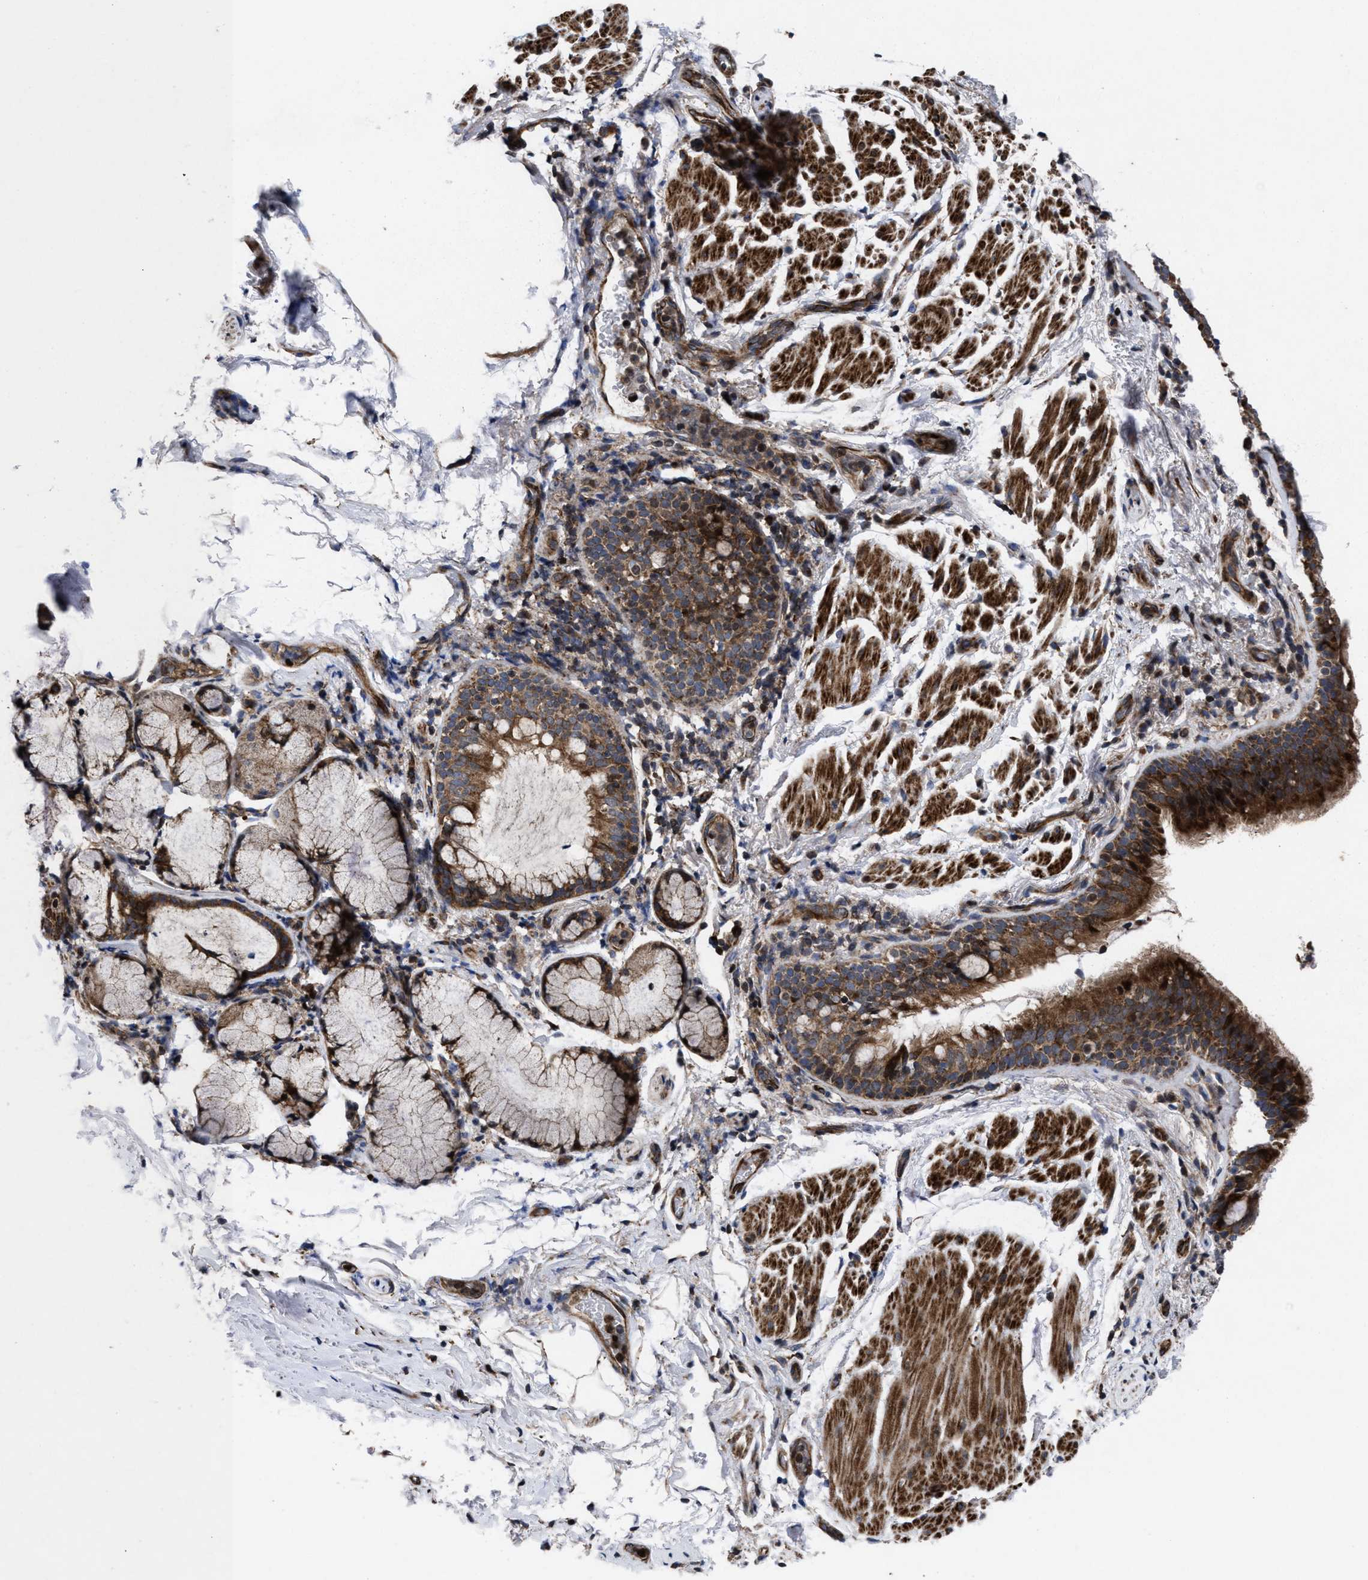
{"staining": {"intensity": "strong", "quantity": ">75%", "location": "cytoplasmic/membranous"}, "tissue": "bronchus", "cell_type": "Respiratory epithelial cells", "image_type": "normal", "snomed": [{"axis": "morphology", "description": "Normal tissue, NOS"}, {"axis": "morphology", "description": "Inflammation, NOS"}, {"axis": "topography", "description": "Cartilage tissue"}, {"axis": "topography", "description": "Bronchus"}], "caption": "Immunohistochemistry (IHC) staining of normal bronchus, which exhibits high levels of strong cytoplasmic/membranous expression in about >75% of respiratory epithelial cells indicating strong cytoplasmic/membranous protein expression. The staining was performed using DAB (3,3'-diaminobenzidine) (brown) for protein detection and nuclei were counterstained in hematoxylin (blue).", "gene": "MRPL50", "patient": {"sex": "male", "age": 77}}